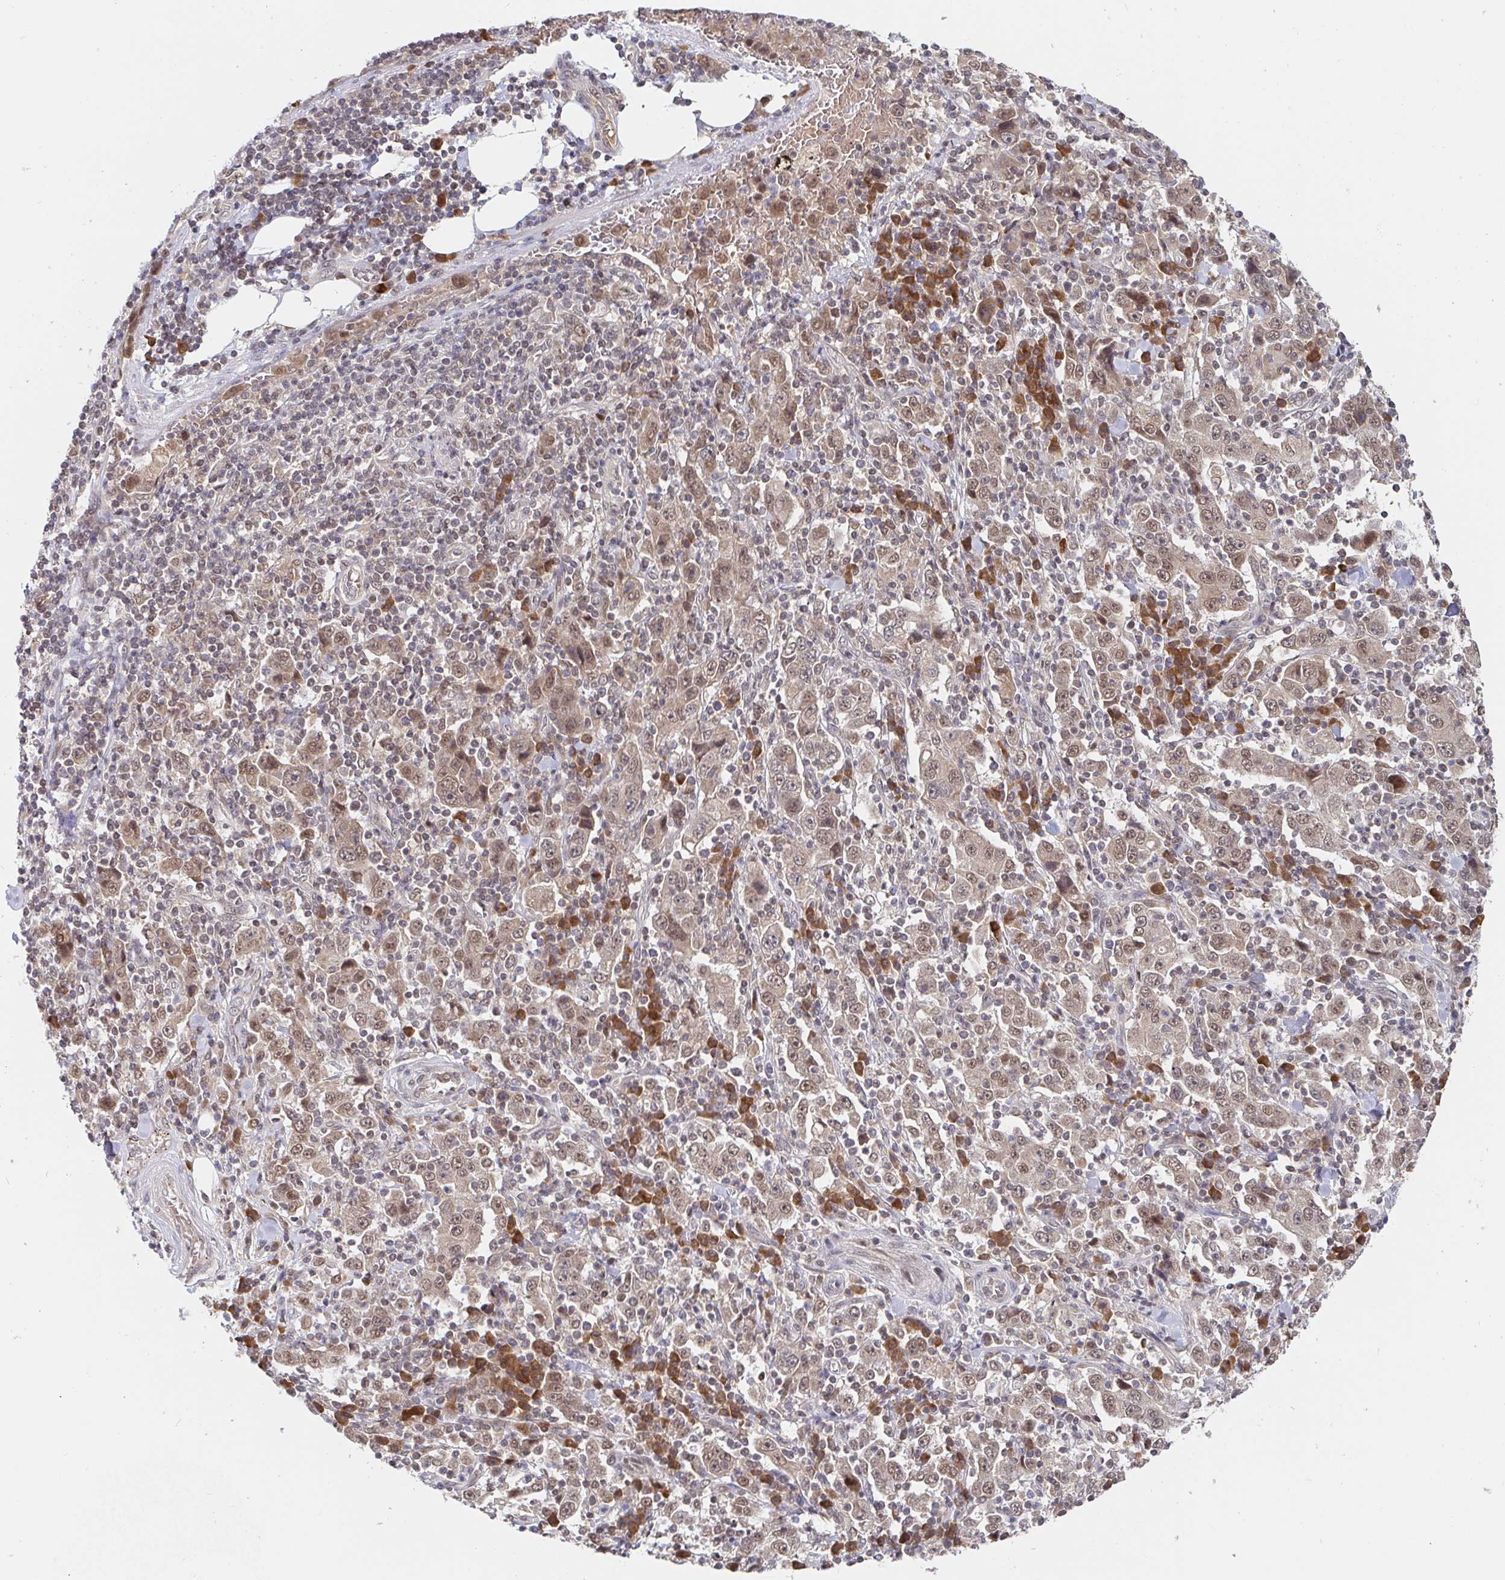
{"staining": {"intensity": "weak", "quantity": ">75%", "location": "cytoplasmic/membranous,nuclear"}, "tissue": "stomach cancer", "cell_type": "Tumor cells", "image_type": "cancer", "snomed": [{"axis": "morphology", "description": "Normal tissue, NOS"}, {"axis": "morphology", "description": "Adenocarcinoma, NOS"}, {"axis": "topography", "description": "Stomach, upper"}, {"axis": "topography", "description": "Stomach"}], "caption": "The histopathology image demonstrates a brown stain indicating the presence of a protein in the cytoplasmic/membranous and nuclear of tumor cells in adenocarcinoma (stomach).", "gene": "ALG1", "patient": {"sex": "male", "age": 59}}